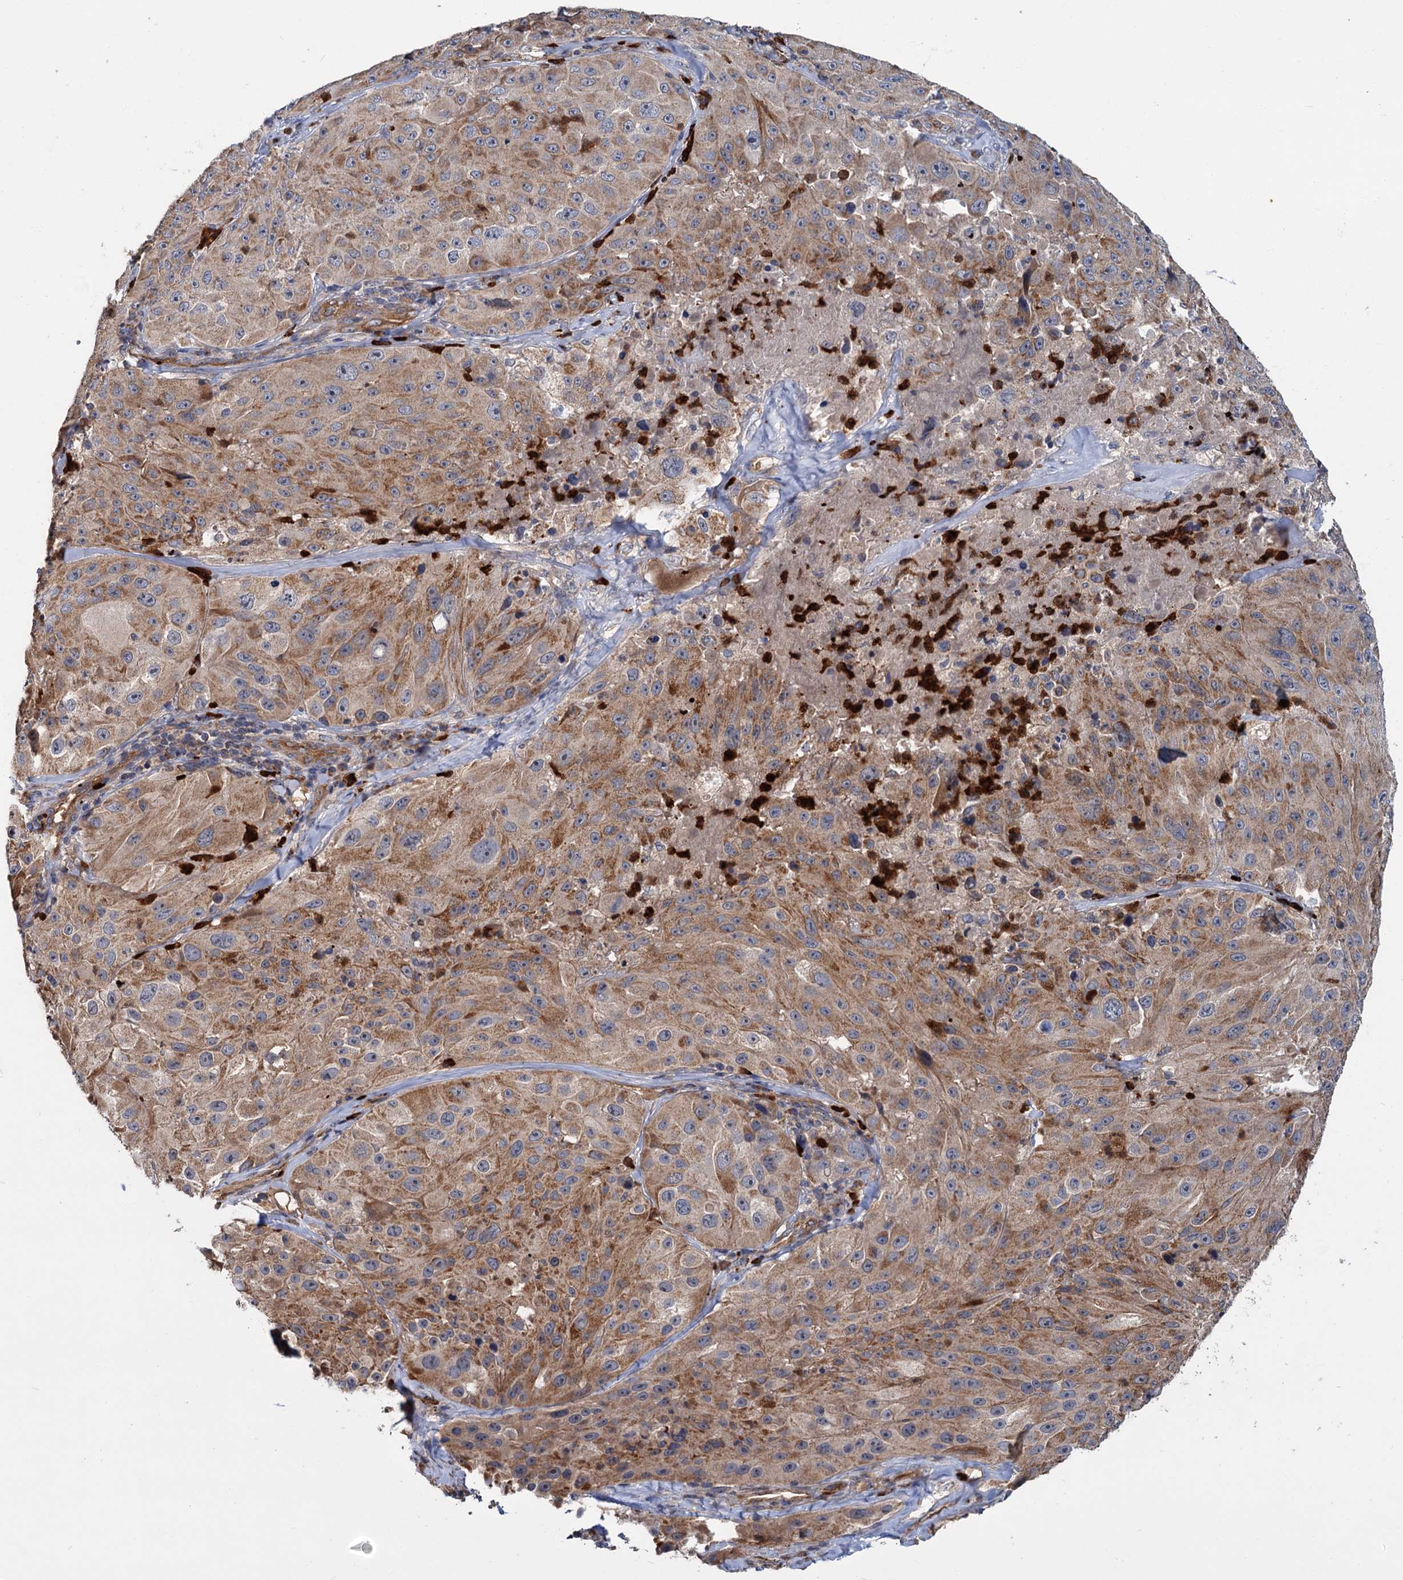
{"staining": {"intensity": "moderate", "quantity": ">75%", "location": "cytoplasmic/membranous"}, "tissue": "melanoma", "cell_type": "Tumor cells", "image_type": "cancer", "snomed": [{"axis": "morphology", "description": "Malignant melanoma, Metastatic site"}, {"axis": "topography", "description": "Lymph node"}], "caption": "A photomicrograph showing moderate cytoplasmic/membranous positivity in about >75% of tumor cells in malignant melanoma (metastatic site), as visualized by brown immunohistochemical staining.", "gene": "DYNC2H1", "patient": {"sex": "male", "age": 62}}